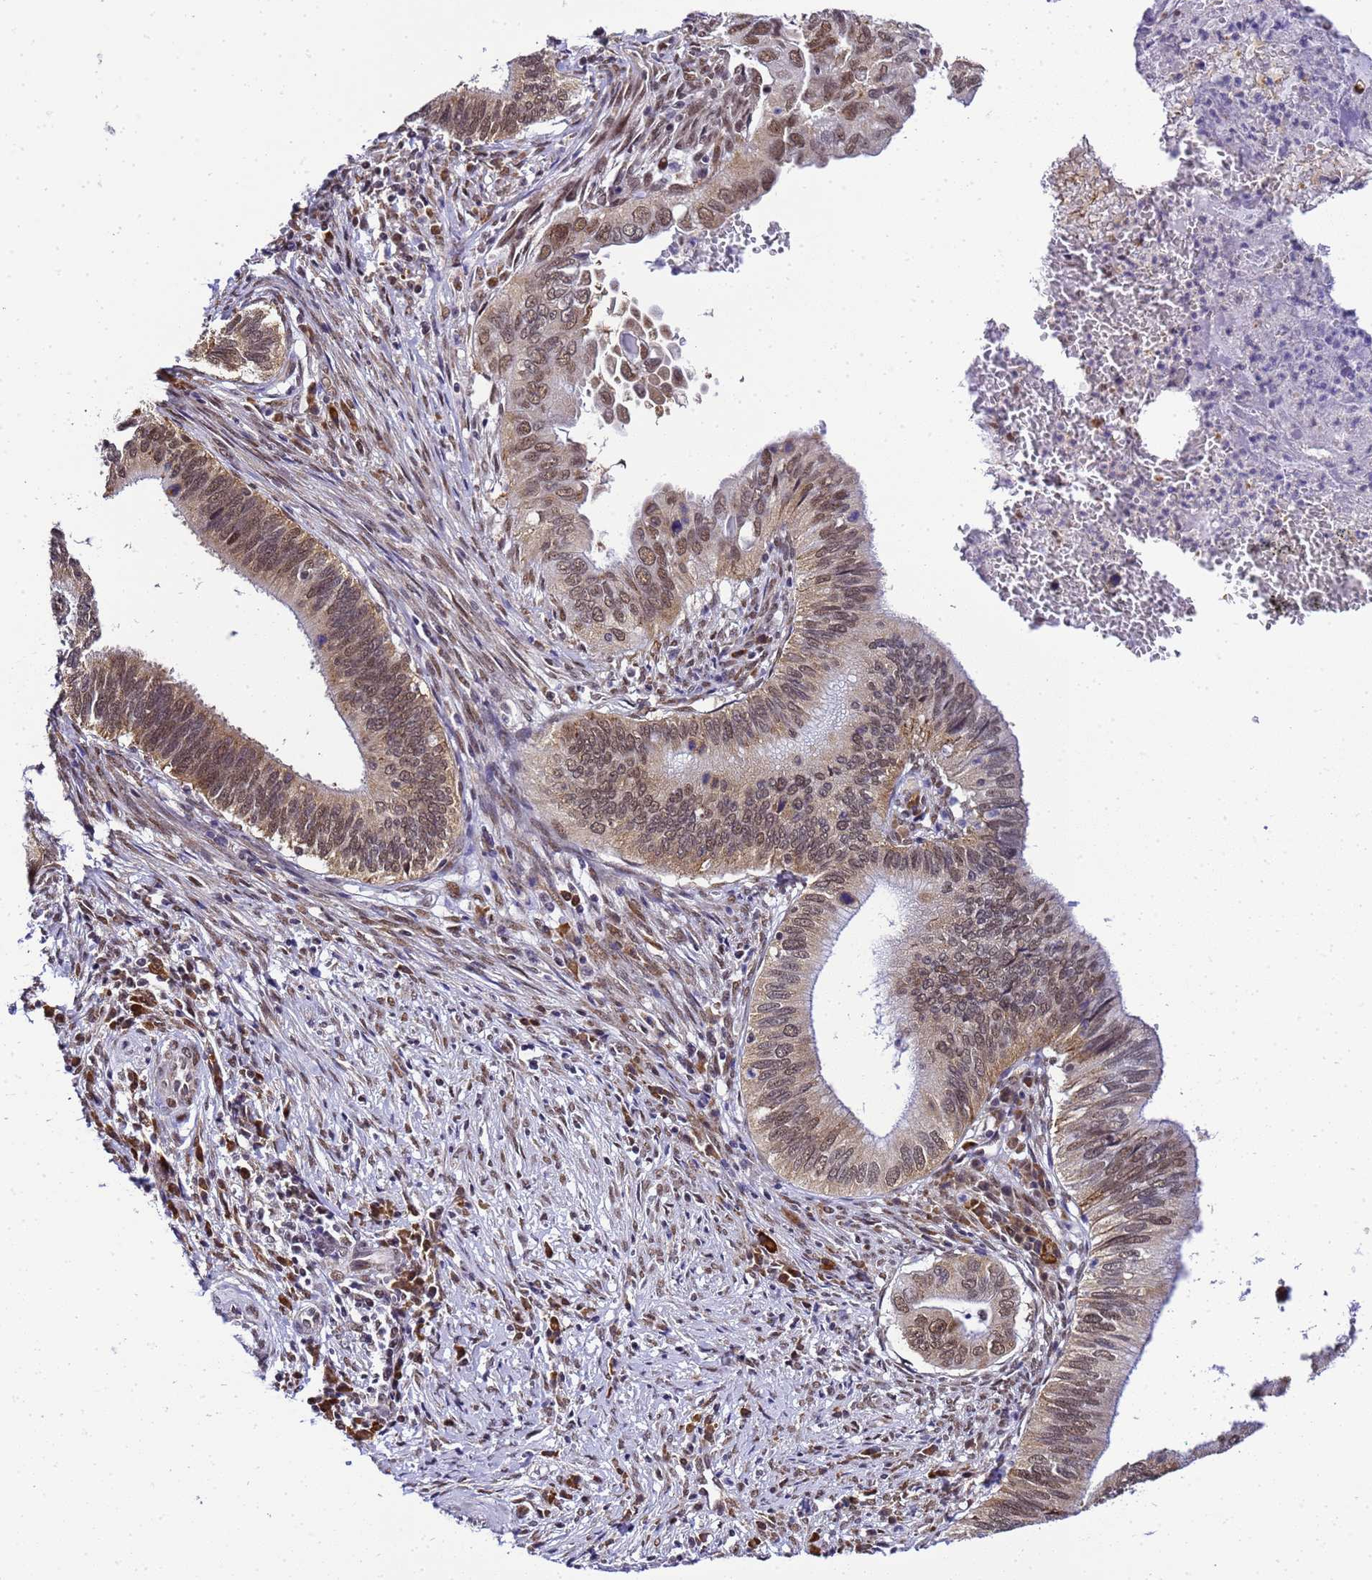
{"staining": {"intensity": "weak", "quantity": ">75%", "location": "cytoplasmic/membranous,nuclear"}, "tissue": "cervical cancer", "cell_type": "Tumor cells", "image_type": "cancer", "snomed": [{"axis": "morphology", "description": "Adenocarcinoma, NOS"}, {"axis": "topography", "description": "Cervix"}], "caption": "Immunohistochemical staining of human cervical cancer shows low levels of weak cytoplasmic/membranous and nuclear protein positivity in approximately >75% of tumor cells.", "gene": "SMN1", "patient": {"sex": "female", "age": 42}}